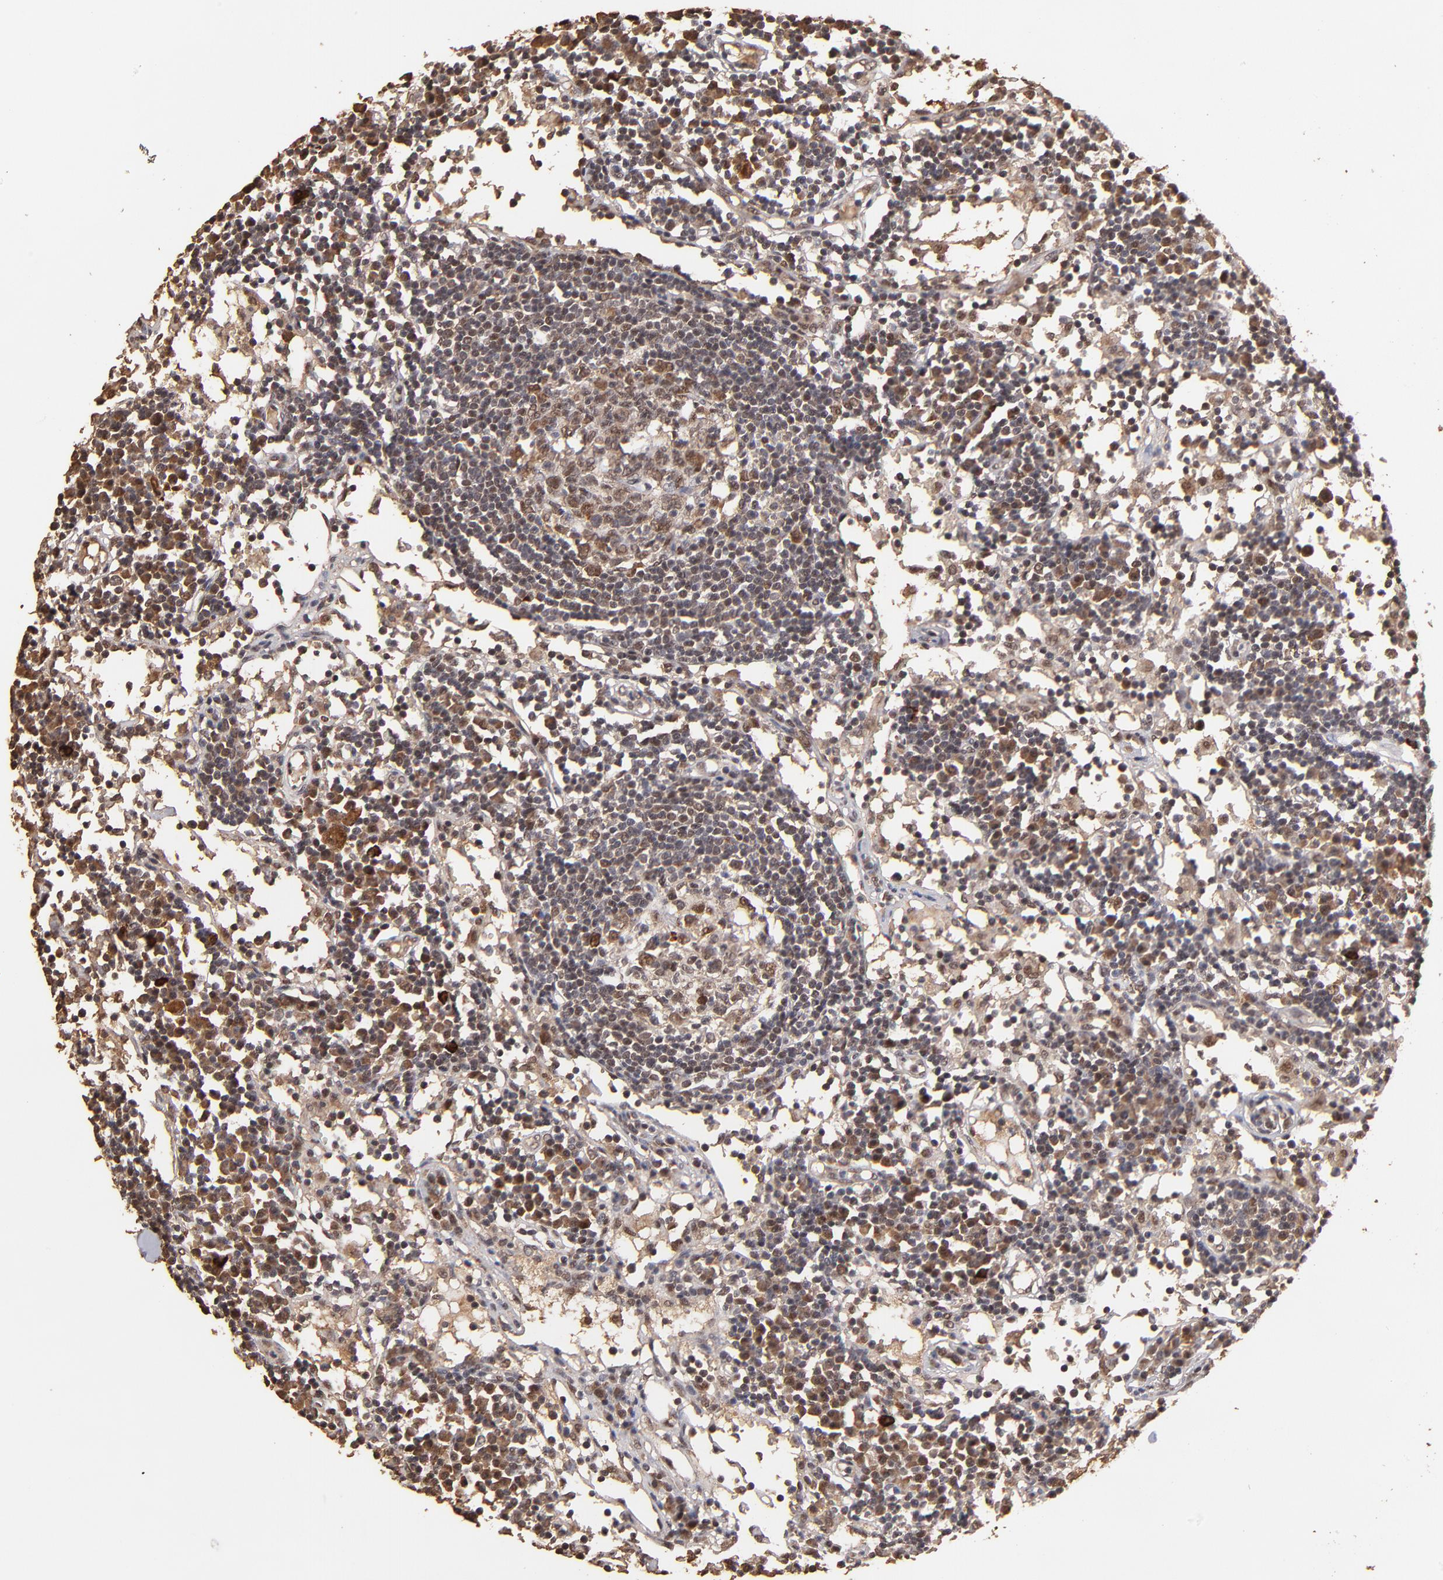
{"staining": {"intensity": "moderate", "quantity": ">75%", "location": "nuclear"}, "tissue": "lymph node", "cell_type": "Germinal center cells", "image_type": "normal", "snomed": [{"axis": "morphology", "description": "Normal tissue, NOS"}, {"axis": "topography", "description": "Lymph node"}], "caption": "Immunohistochemical staining of benign lymph node displays >75% levels of moderate nuclear protein positivity in approximately >75% of germinal center cells.", "gene": "EAPP", "patient": {"sex": "female", "age": 55}}